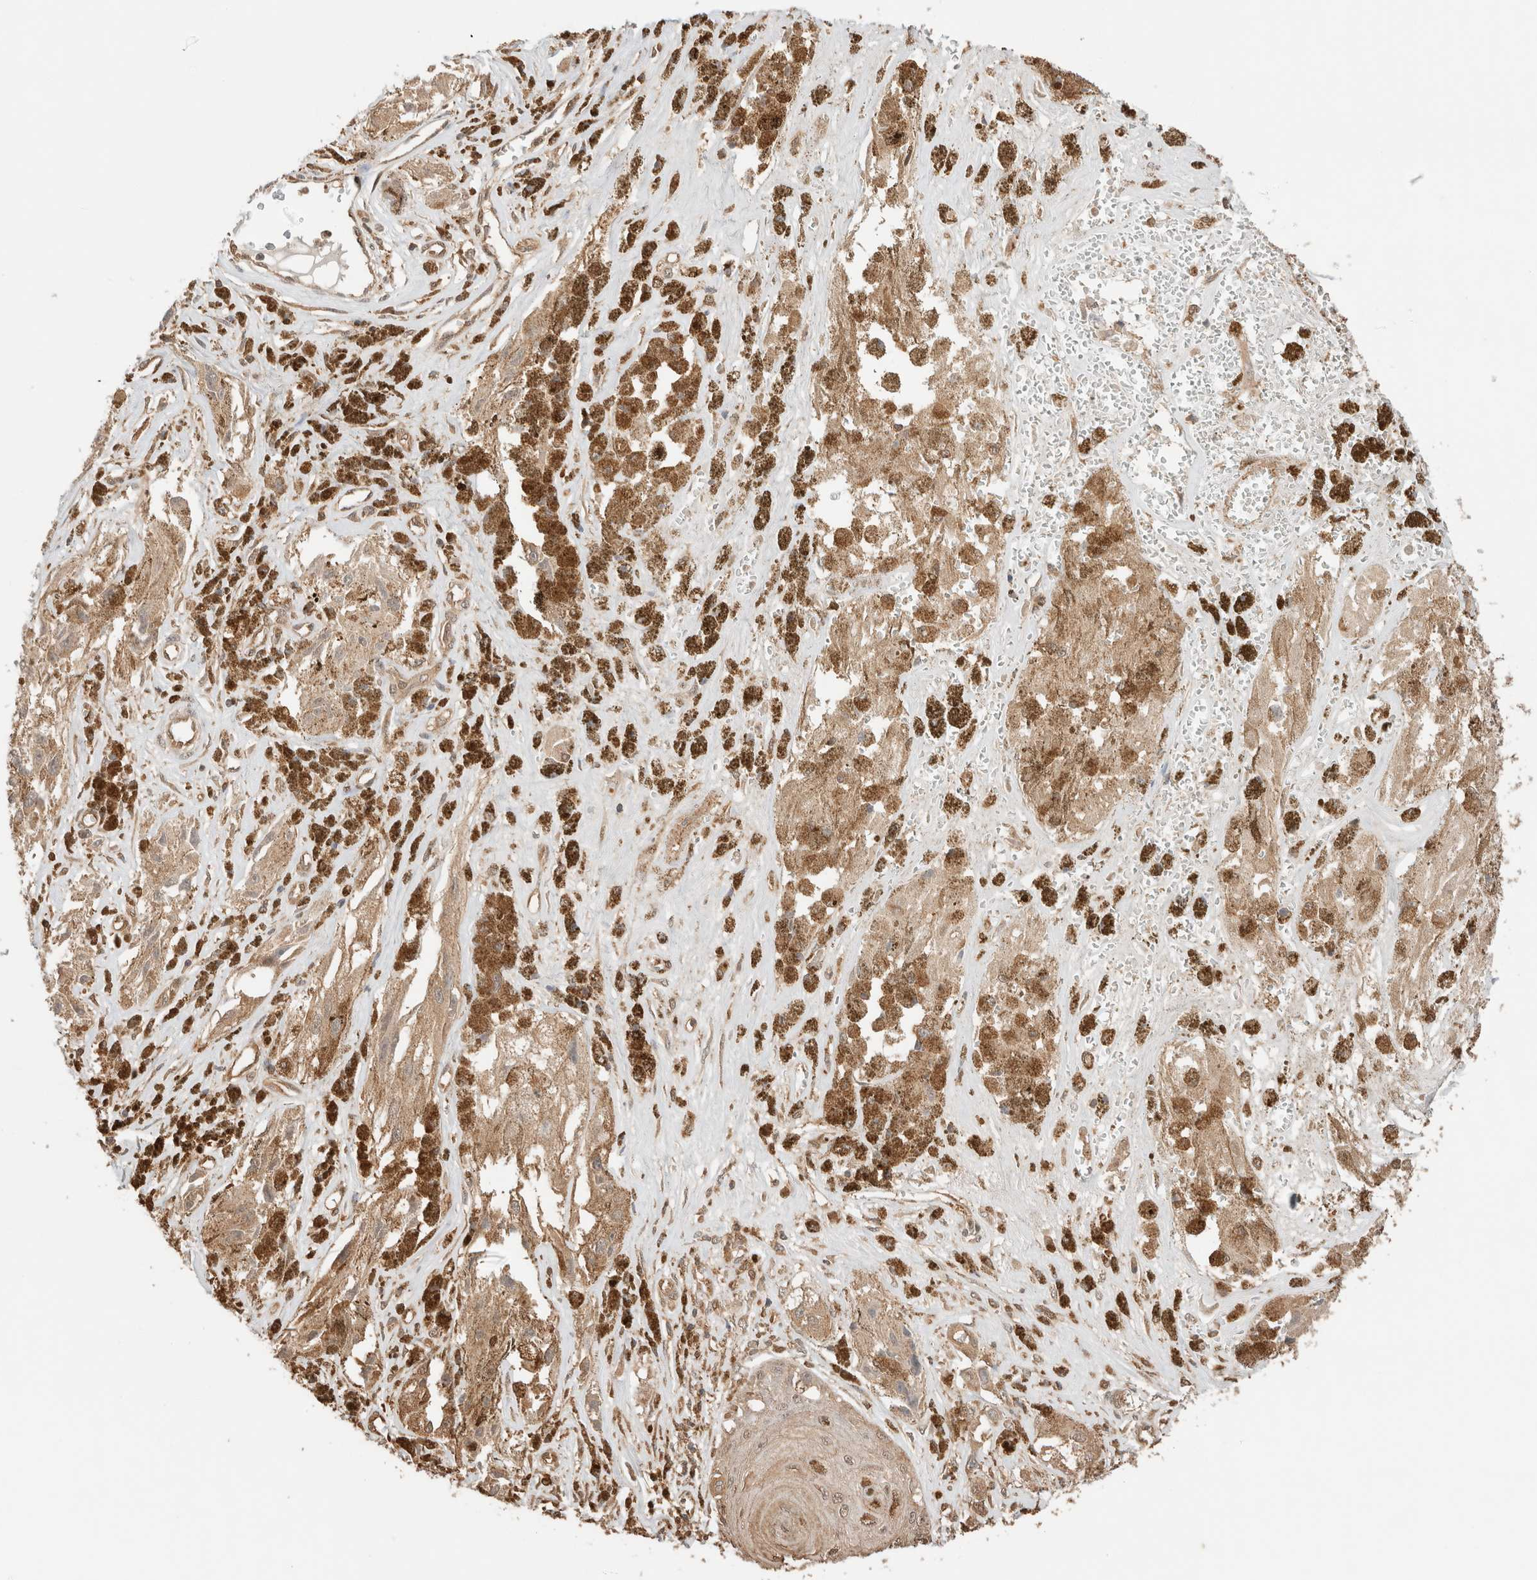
{"staining": {"intensity": "negative", "quantity": "none", "location": "none"}, "tissue": "melanoma", "cell_type": "Tumor cells", "image_type": "cancer", "snomed": [{"axis": "morphology", "description": "Malignant melanoma, NOS"}, {"axis": "topography", "description": "Skin"}], "caption": "The immunohistochemistry (IHC) micrograph has no significant positivity in tumor cells of malignant melanoma tissue.", "gene": "YWHAH", "patient": {"sex": "male", "age": 88}}